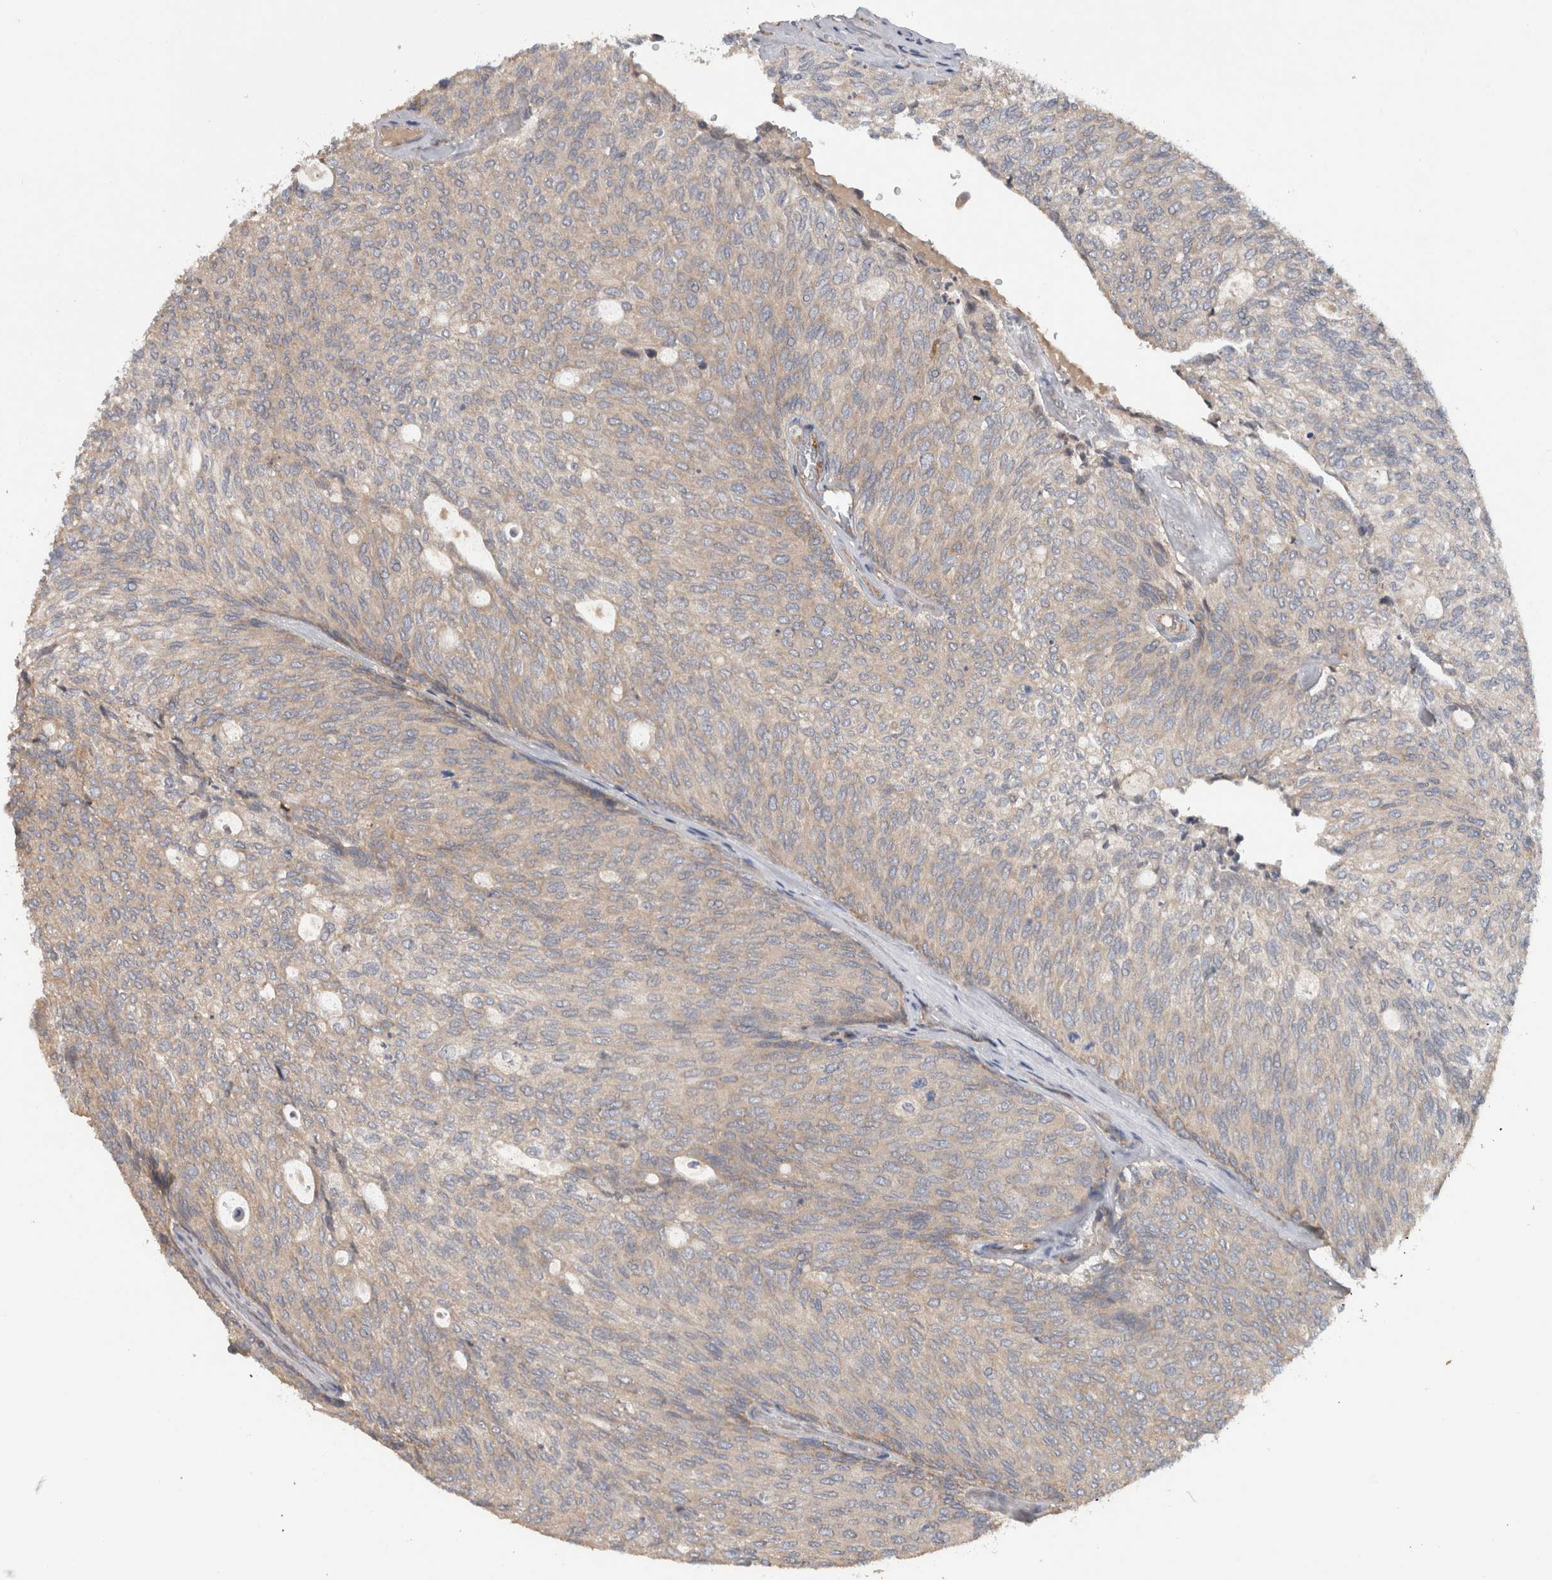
{"staining": {"intensity": "weak", "quantity": "<25%", "location": "cytoplasmic/membranous"}, "tissue": "urothelial cancer", "cell_type": "Tumor cells", "image_type": "cancer", "snomed": [{"axis": "morphology", "description": "Urothelial carcinoma, Low grade"}, {"axis": "topography", "description": "Urinary bladder"}], "caption": "Photomicrograph shows no protein positivity in tumor cells of urothelial cancer tissue.", "gene": "TARBP1", "patient": {"sex": "female", "age": 79}}